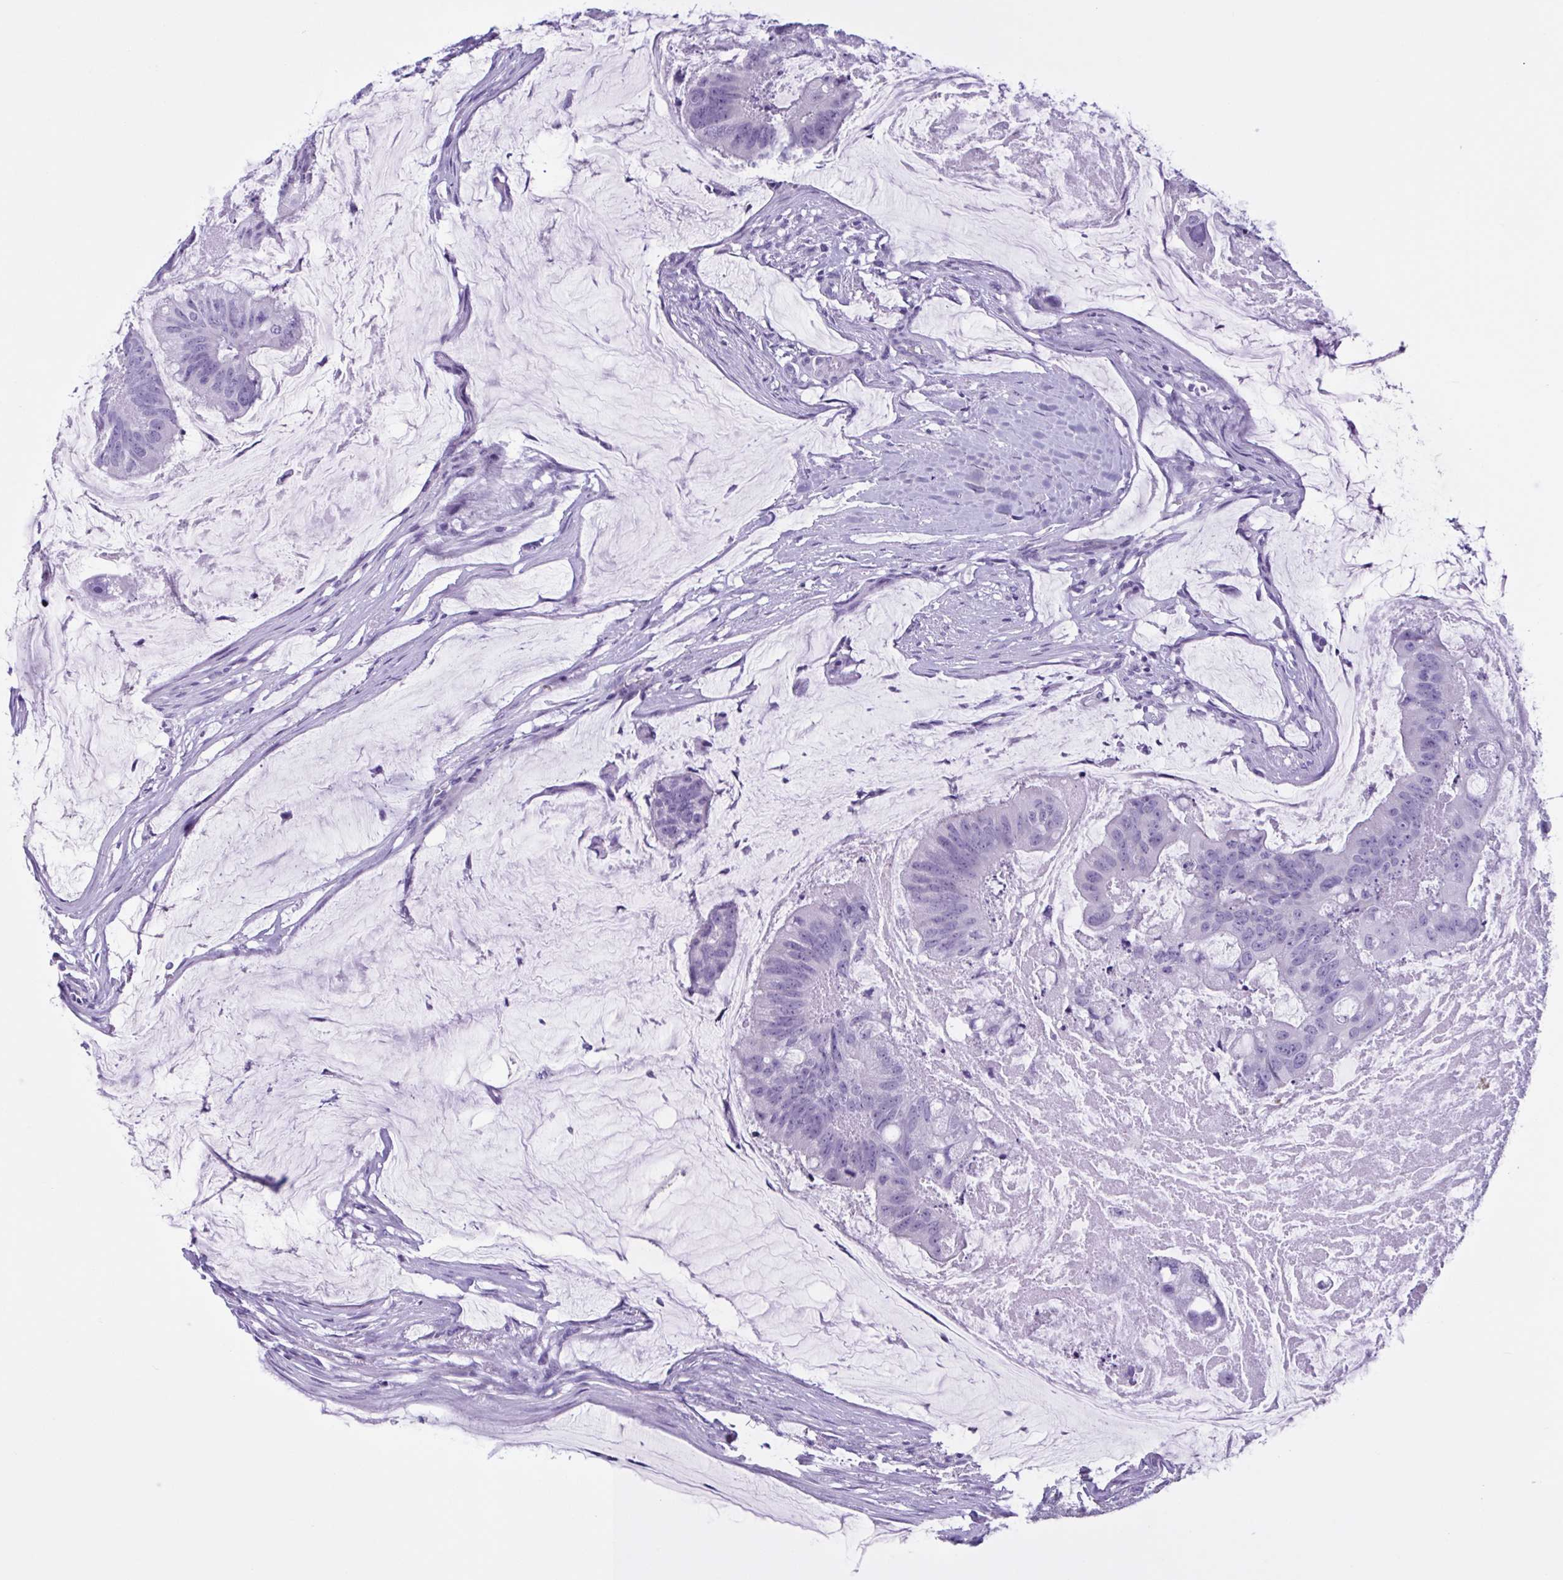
{"staining": {"intensity": "negative", "quantity": "none", "location": "none"}, "tissue": "colorectal cancer", "cell_type": "Tumor cells", "image_type": "cancer", "snomed": [{"axis": "morphology", "description": "Adenocarcinoma, NOS"}, {"axis": "topography", "description": "Colon"}], "caption": "Photomicrograph shows no significant protein staining in tumor cells of colorectal cancer (adenocarcinoma).", "gene": "INAFM1", "patient": {"sex": "male", "age": 62}}